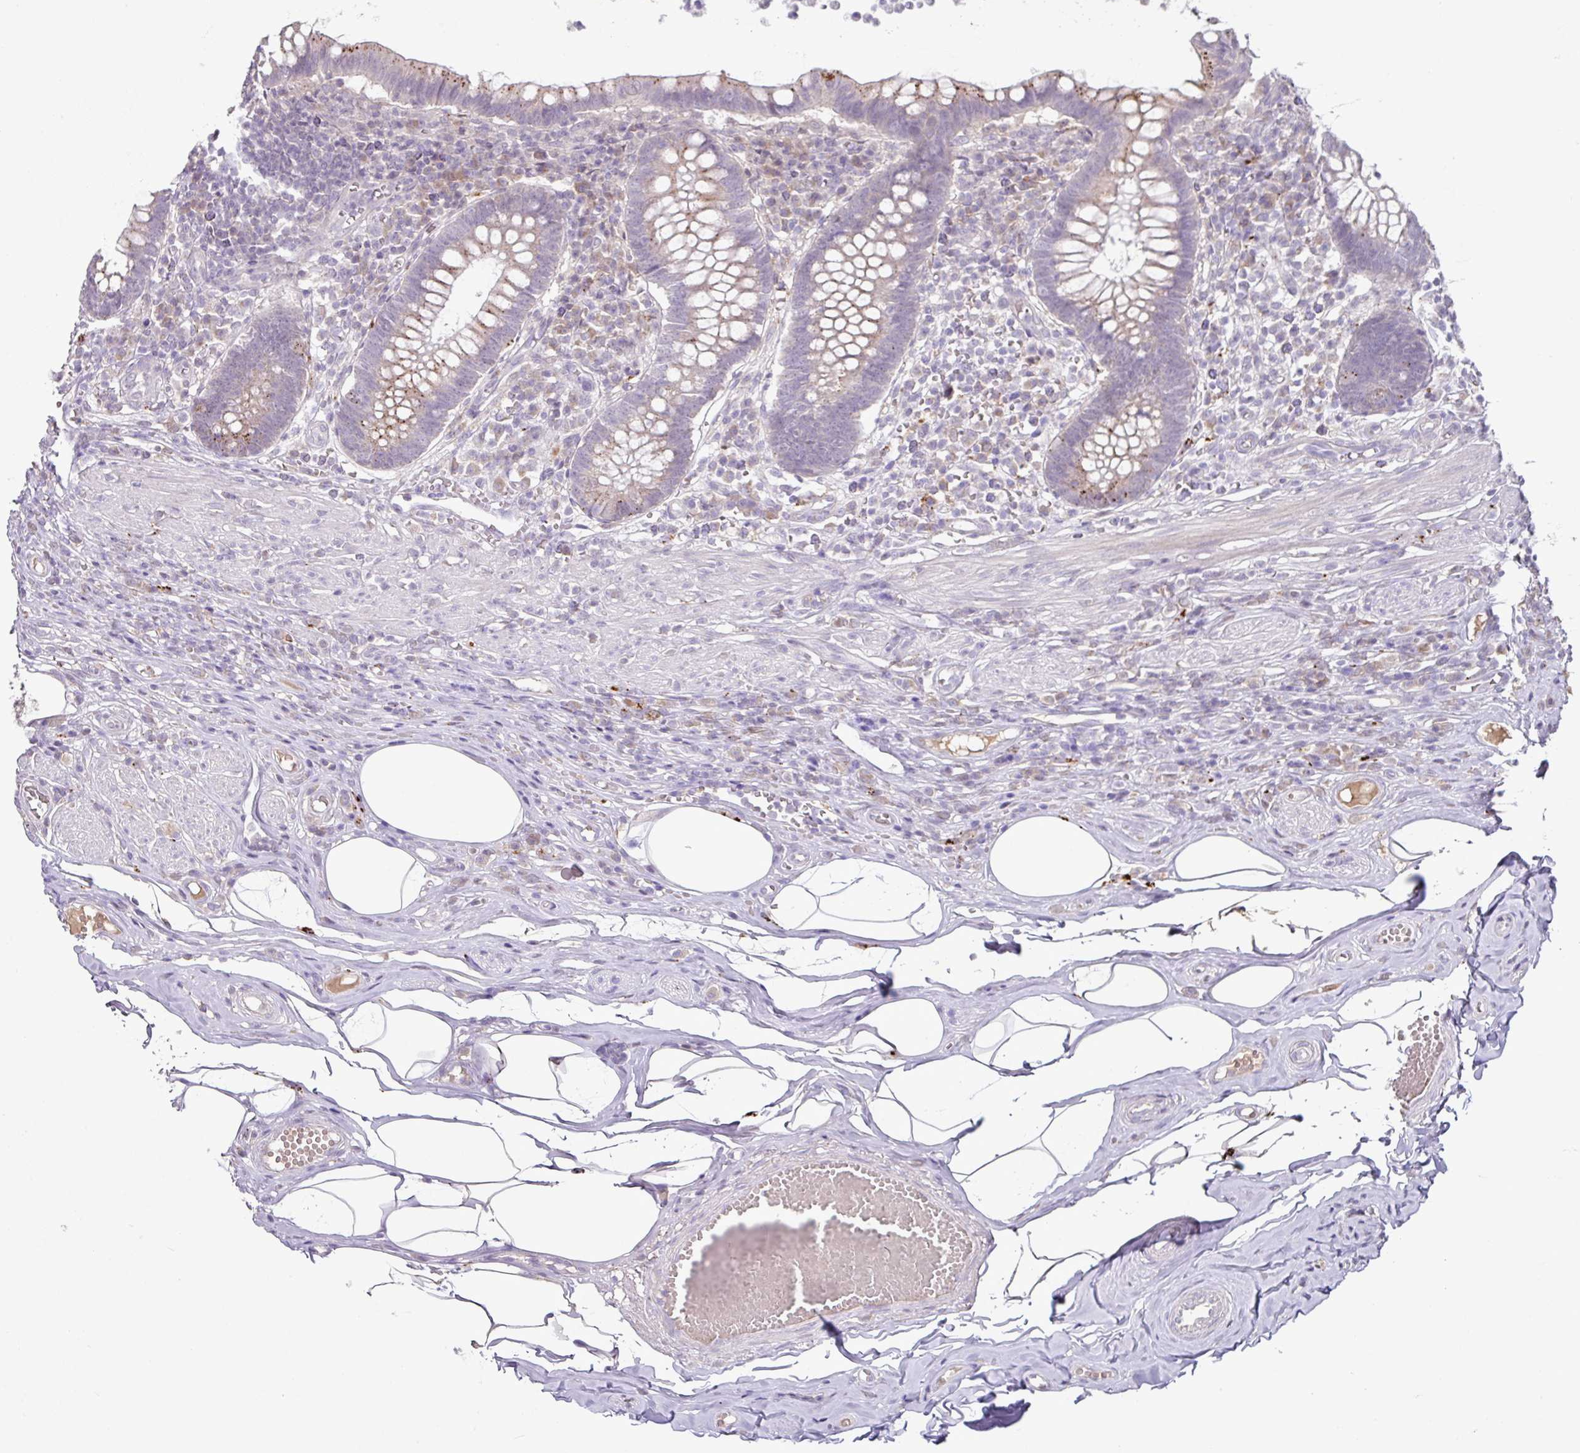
{"staining": {"intensity": "moderate", "quantity": "25%-75%", "location": "cytoplasmic/membranous"}, "tissue": "appendix", "cell_type": "Glandular cells", "image_type": "normal", "snomed": [{"axis": "morphology", "description": "Normal tissue, NOS"}, {"axis": "topography", "description": "Appendix"}], "caption": "This photomicrograph displays immunohistochemistry staining of normal human appendix, with medium moderate cytoplasmic/membranous expression in approximately 25%-75% of glandular cells.", "gene": "PLEKHH3", "patient": {"sex": "female", "age": 56}}